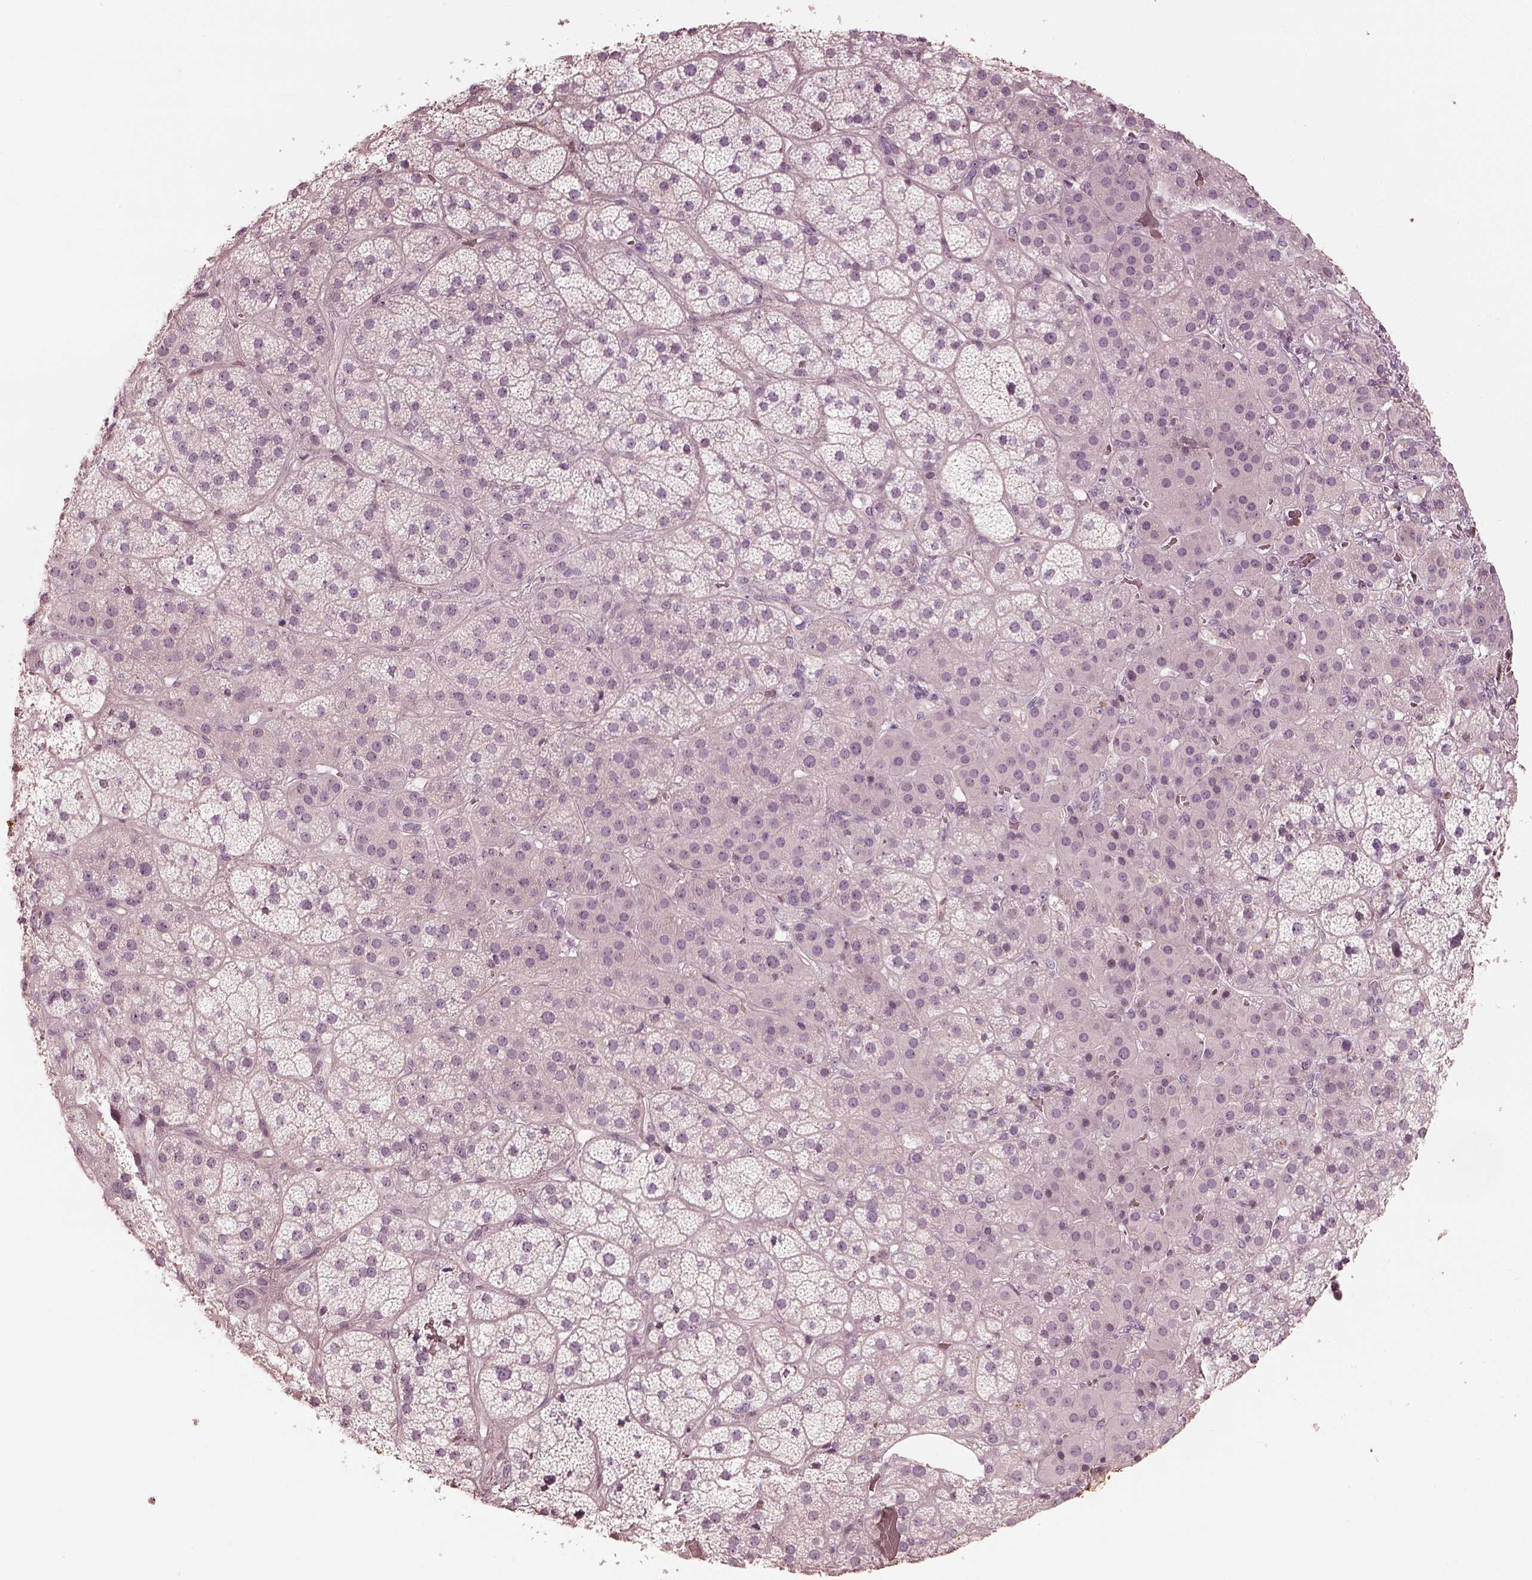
{"staining": {"intensity": "negative", "quantity": "none", "location": "none"}, "tissue": "adrenal gland", "cell_type": "Glandular cells", "image_type": "normal", "snomed": [{"axis": "morphology", "description": "Normal tissue, NOS"}, {"axis": "topography", "description": "Adrenal gland"}], "caption": "Immunohistochemical staining of normal adrenal gland demonstrates no significant staining in glandular cells.", "gene": "ADRB3", "patient": {"sex": "male", "age": 57}}